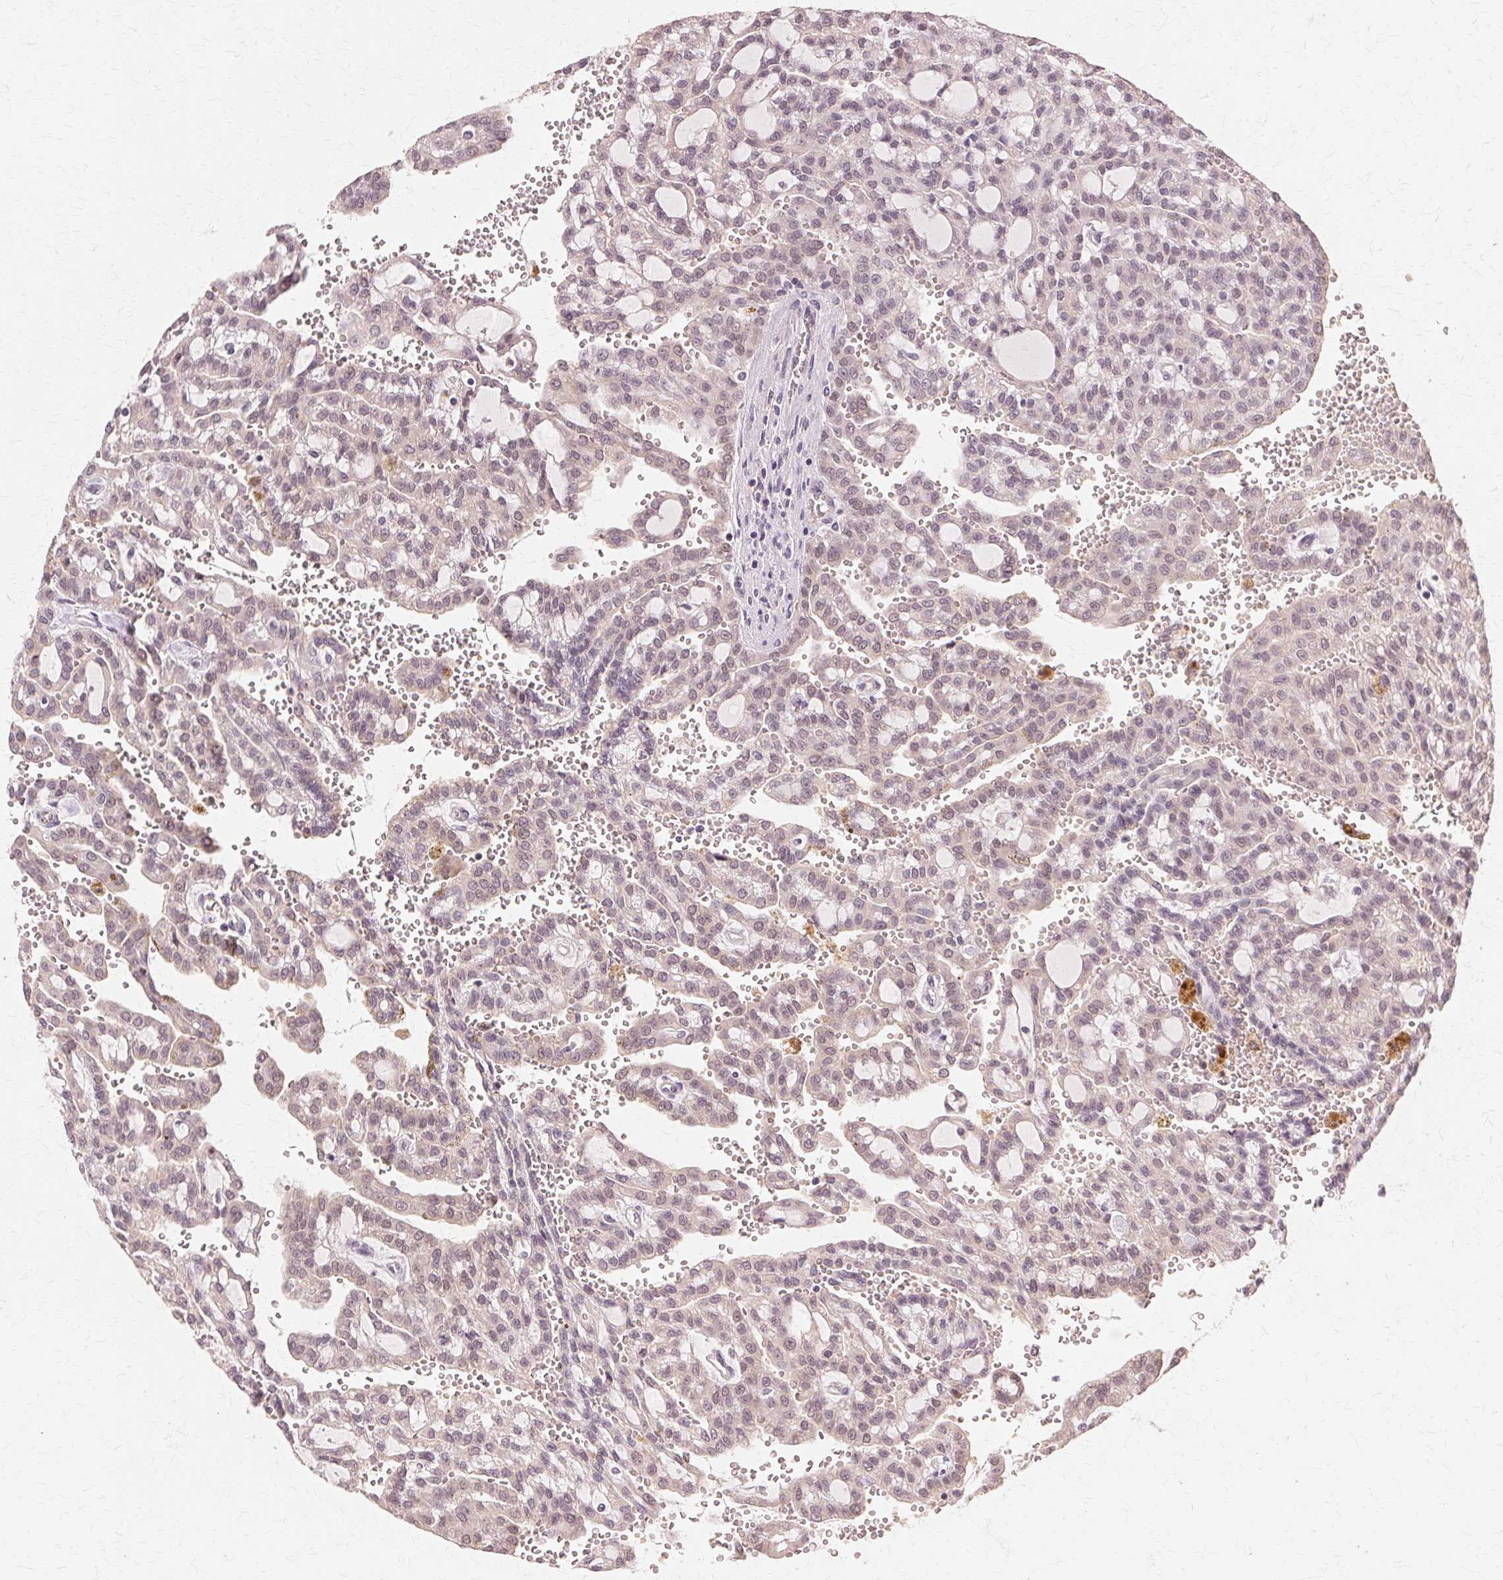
{"staining": {"intensity": "weak", "quantity": "<25%", "location": "nuclear"}, "tissue": "renal cancer", "cell_type": "Tumor cells", "image_type": "cancer", "snomed": [{"axis": "morphology", "description": "Adenocarcinoma, NOS"}, {"axis": "topography", "description": "Kidney"}], "caption": "This is an immunohistochemistry histopathology image of renal adenocarcinoma. There is no staining in tumor cells.", "gene": "PRMT5", "patient": {"sex": "male", "age": 63}}